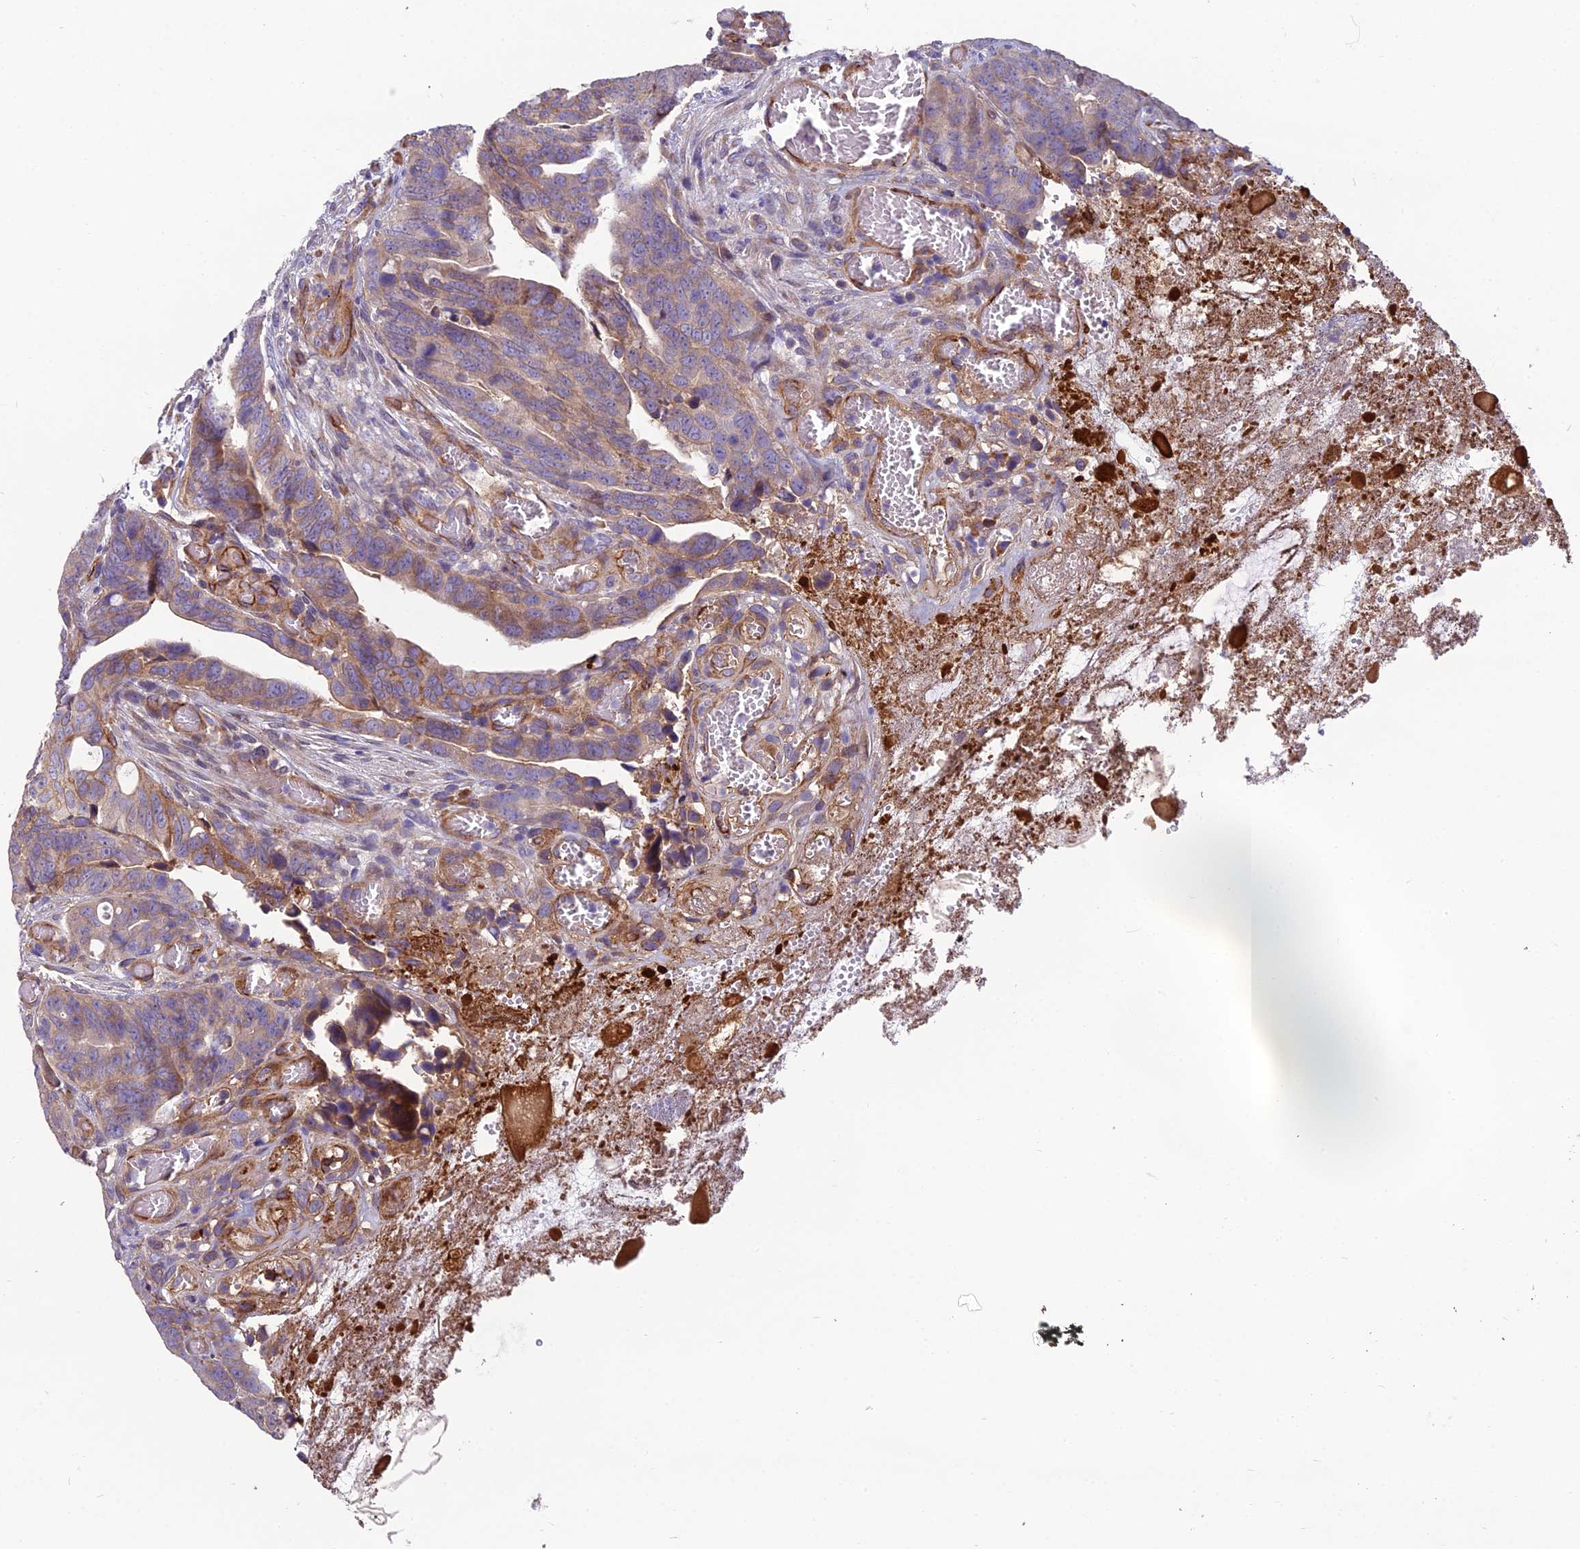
{"staining": {"intensity": "weak", "quantity": ">75%", "location": "cytoplasmic/membranous"}, "tissue": "colorectal cancer", "cell_type": "Tumor cells", "image_type": "cancer", "snomed": [{"axis": "morphology", "description": "Adenocarcinoma, NOS"}, {"axis": "topography", "description": "Colon"}], "caption": "Colorectal adenocarcinoma was stained to show a protein in brown. There is low levels of weak cytoplasmic/membranous staining in approximately >75% of tumor cells. The staining was performed using DAB to visualize the protein expression in brown, while the nuclei were stained in blue with hematoxylin (Magnification: 20x).", "gene": "TSPAN15", "patient": {"sex": "female", "age": 82}}